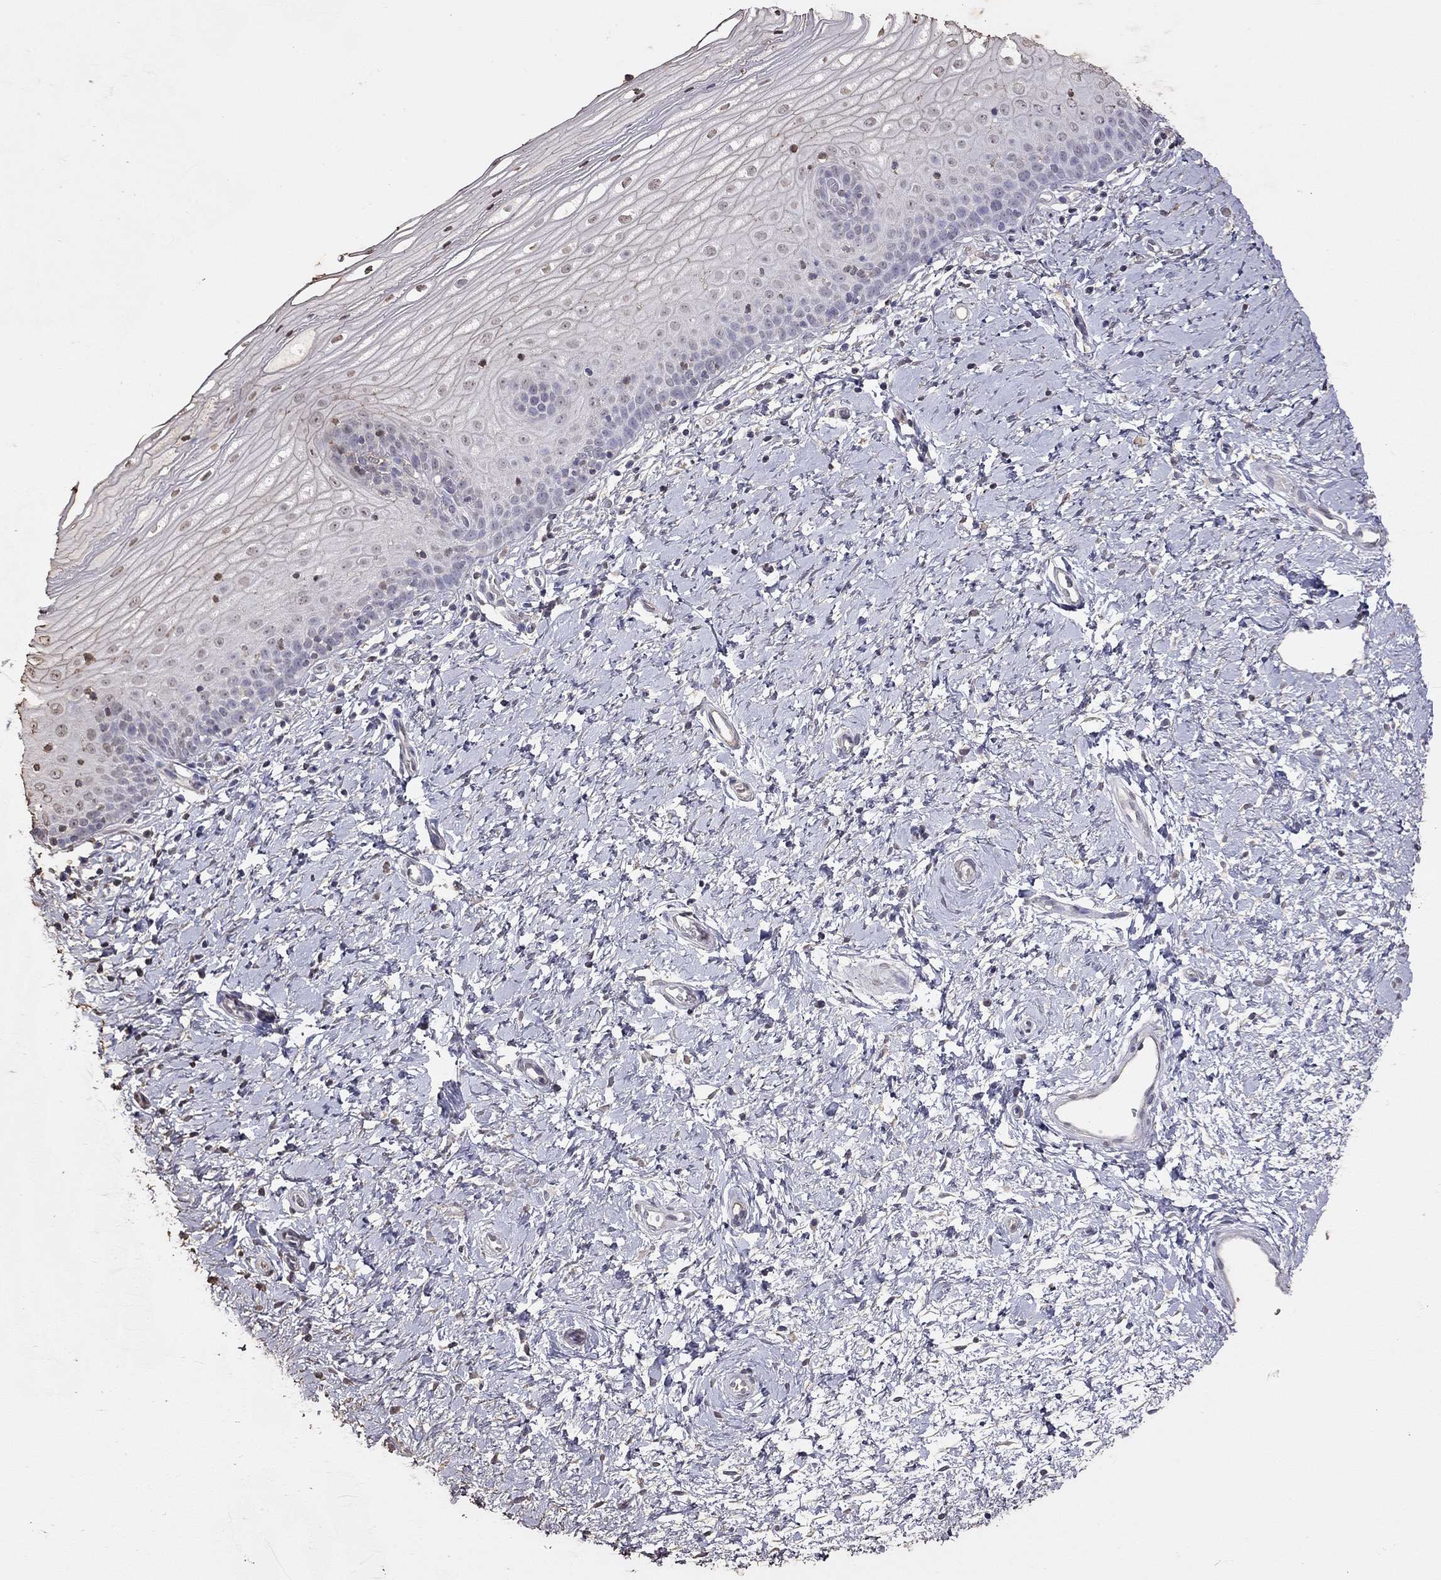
{"staining": {"intensity": "negative", "quantity": "none", "location": "none"}, "tissue": "cervix", "cell_type": "Glandular cells", "image_type": "normal", "snomed": [{"axis": "morphology", "description": "Normal tissue, NOS"}, {"axis": "topography", "description": "Cervix"}], "caption": "Glandular cells show no significant protein positivity in unremarkable cervix.", "gene": "SUN3", "patient": {"sex": "female", "age": 37}}